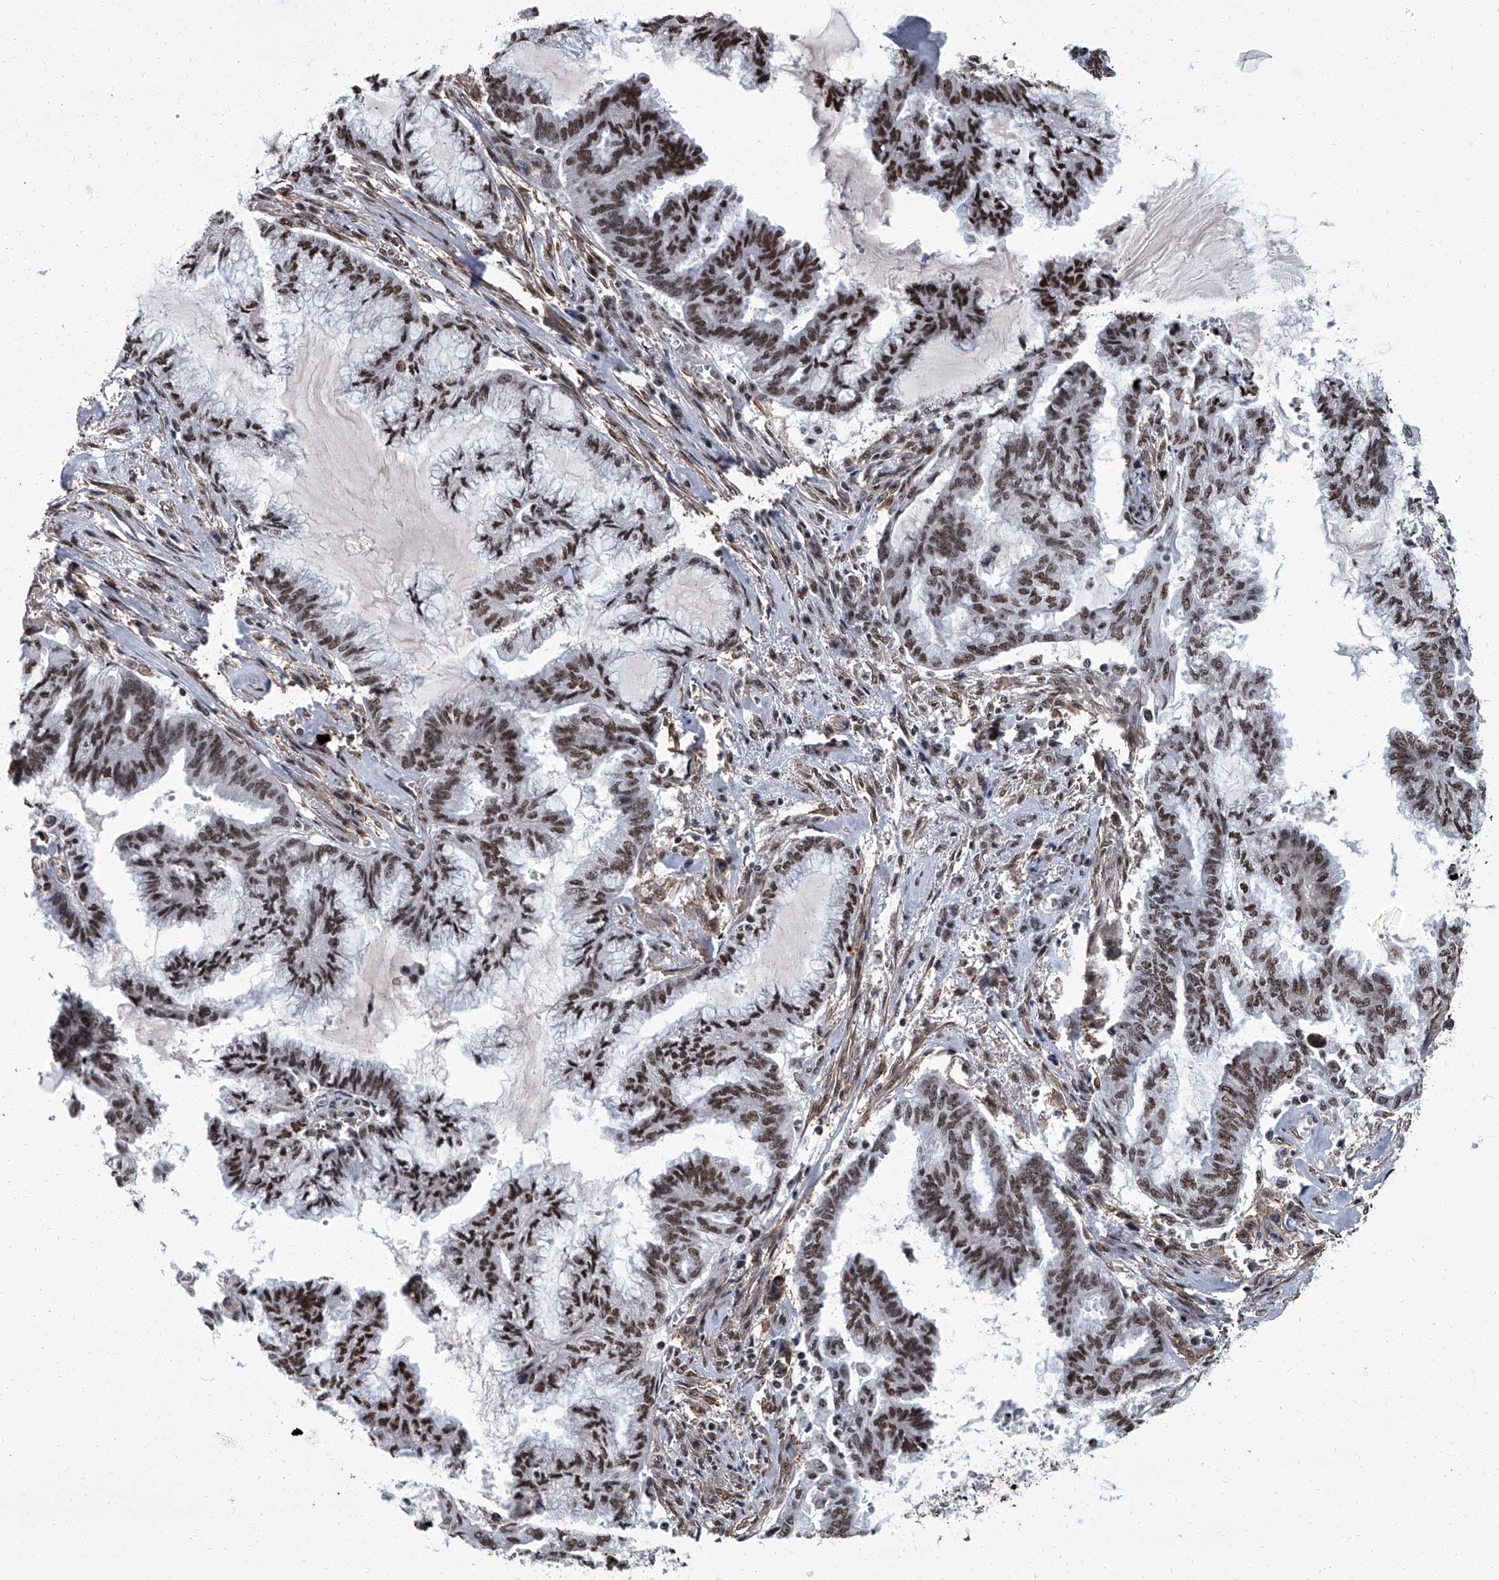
{"staining": {"intensity": "moderate", "quantity": "25%-75%", "location": "nuclear"}, "tissue": "endometrial cancer", "cell_type": "Tumor cells", "image_type": "cancer", "snomed": [{"axis": "morphology", "description": "Adenocarcinoma, NOS"}, {"axis": "topography", "description": "Endometrium"}], "caption": "Moderate nuclear protein positivity is appreciated in approximately 25%-75% of tumor cells in adenocarcinoma (endometrial).", "gene": "ZNF518B", "patient": {"sex": "female", "age": 86}}